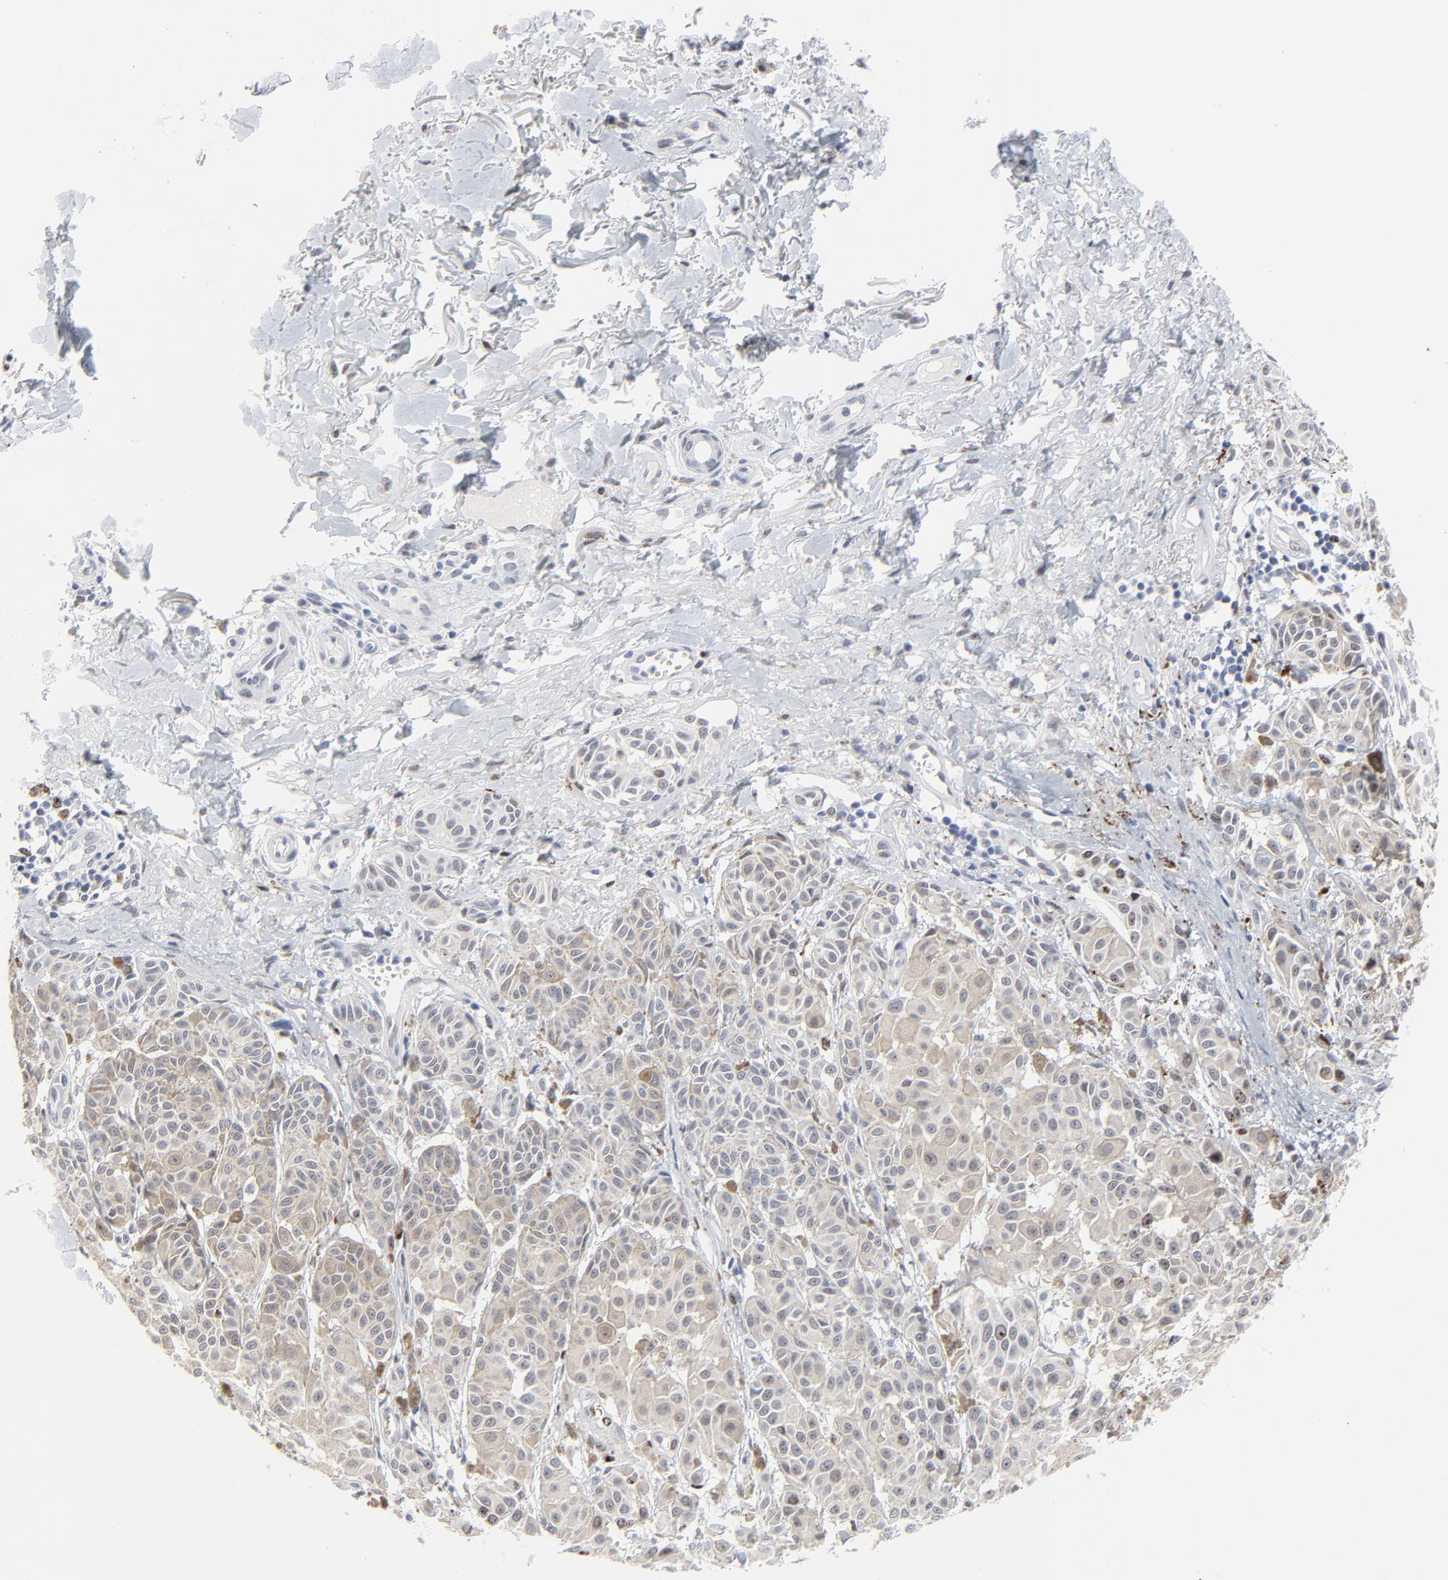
{"staining": {"intensity": "weak", "quantity": "25%-75%", "location": "cytoplasmic/membranous"}, "tissue": "melanoma", "cell_type": "Tumor cells", "image_type": "cancer", "snomed": [{"axis": "morphology", "description": "Malignant melanoma, NOS"}, {"axis": "topography", "description": "Skin"}], "caption": "Immunohistochemical staining of melanoma exhibits low levels of weak cytoplasmic/membranous staining in approximately 25%-75% of tumor cells.", "gene": "ZNF589", "patient": {"sex": "male", "age": 76}}